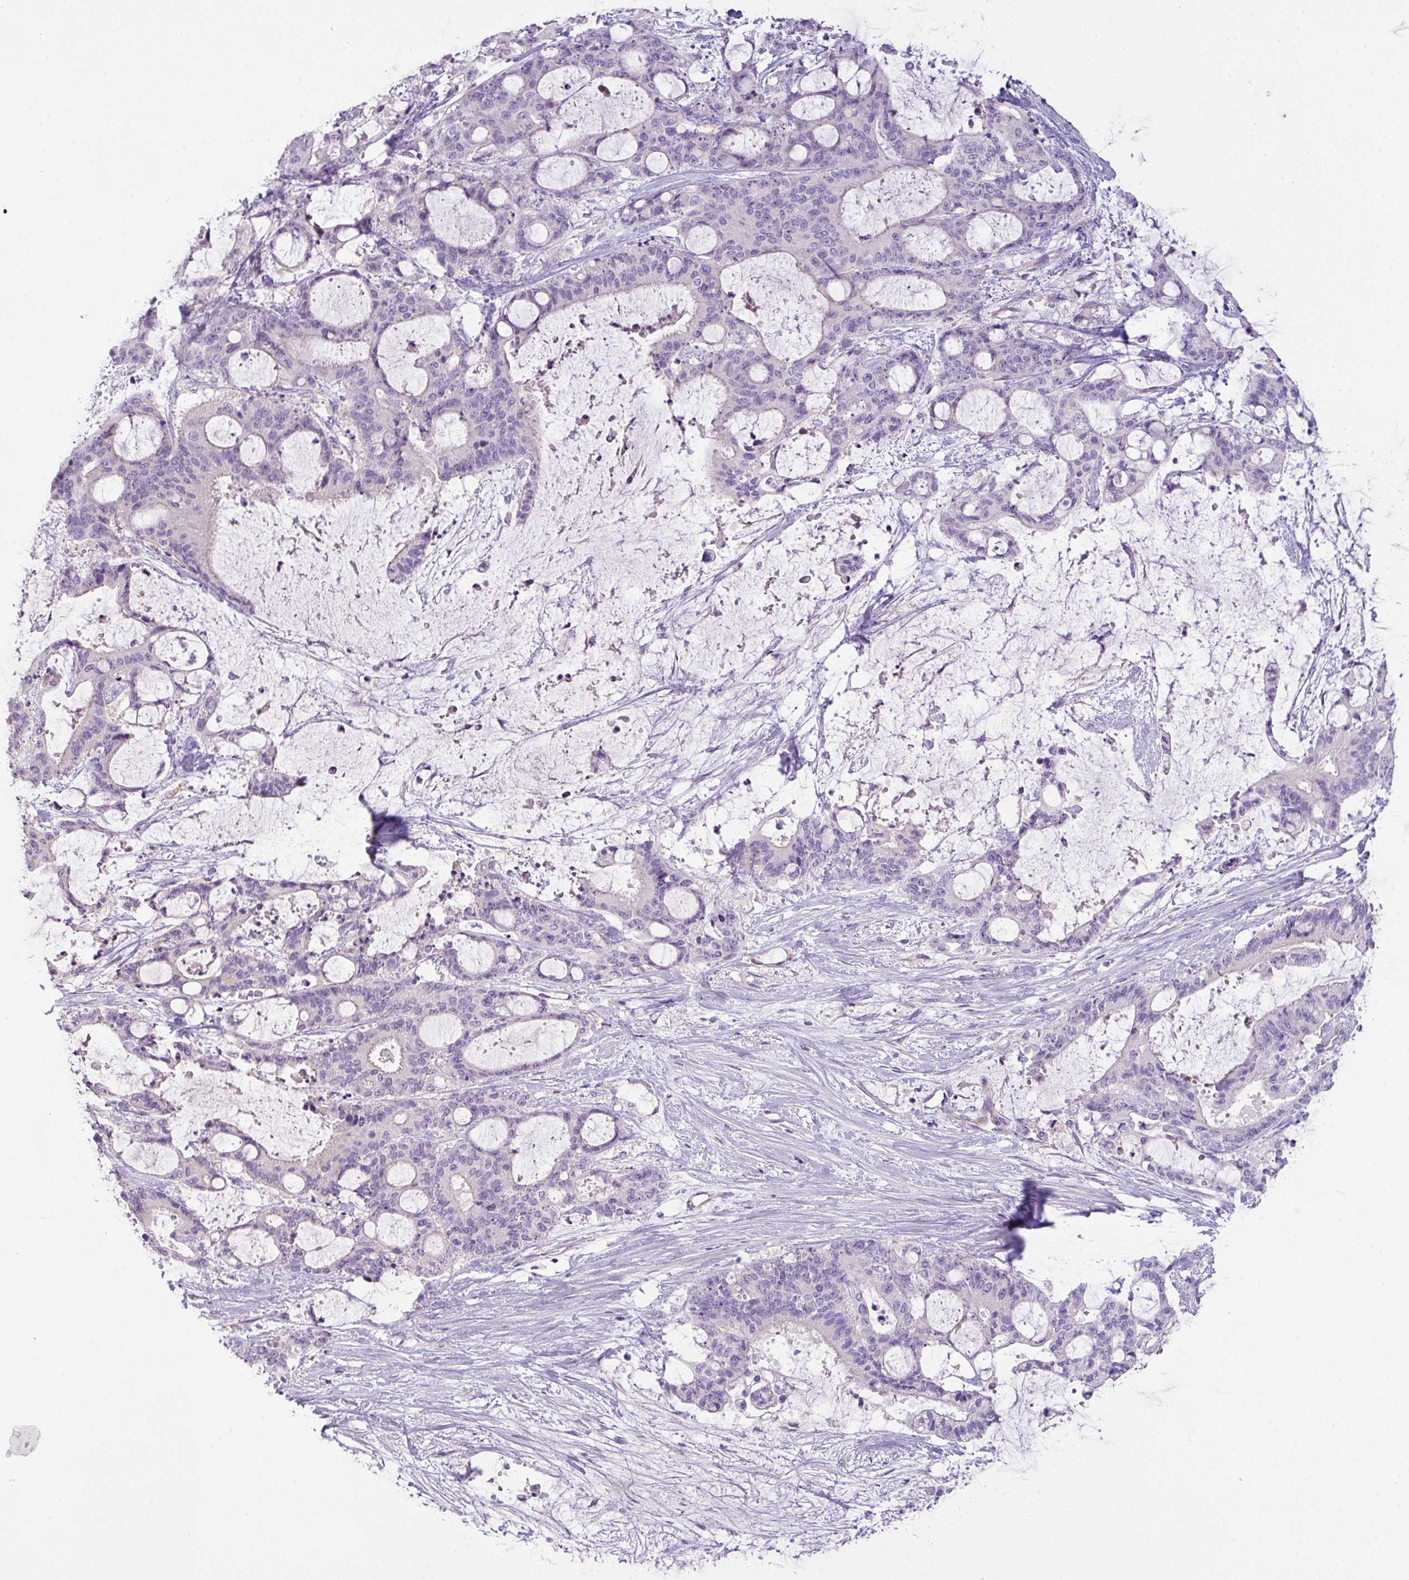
{"staining": {"intensity": "negative", "quantity": "none", "location": "none"}, "tissue": "liver cancer", "cell_type": "Tumor cells", "image_type": "cancer", "snomed": [{"axis": "morphology", "description": "Normal tissue, NOS"}, {"axis": "morphology", "description": "Cholangiocarcinoma"}, {"axis": "topography", "description": "Liver"}, {"axis": "topography", "description": "Peripheral nerve tissue"}], "caption": "Liver cholangiocarcinoma was stained to show a protein in brown. There is no significant expression in tumor cells.", "gene": "ENSG00000273748", "patient": {"sex": "female", "age": 73}}